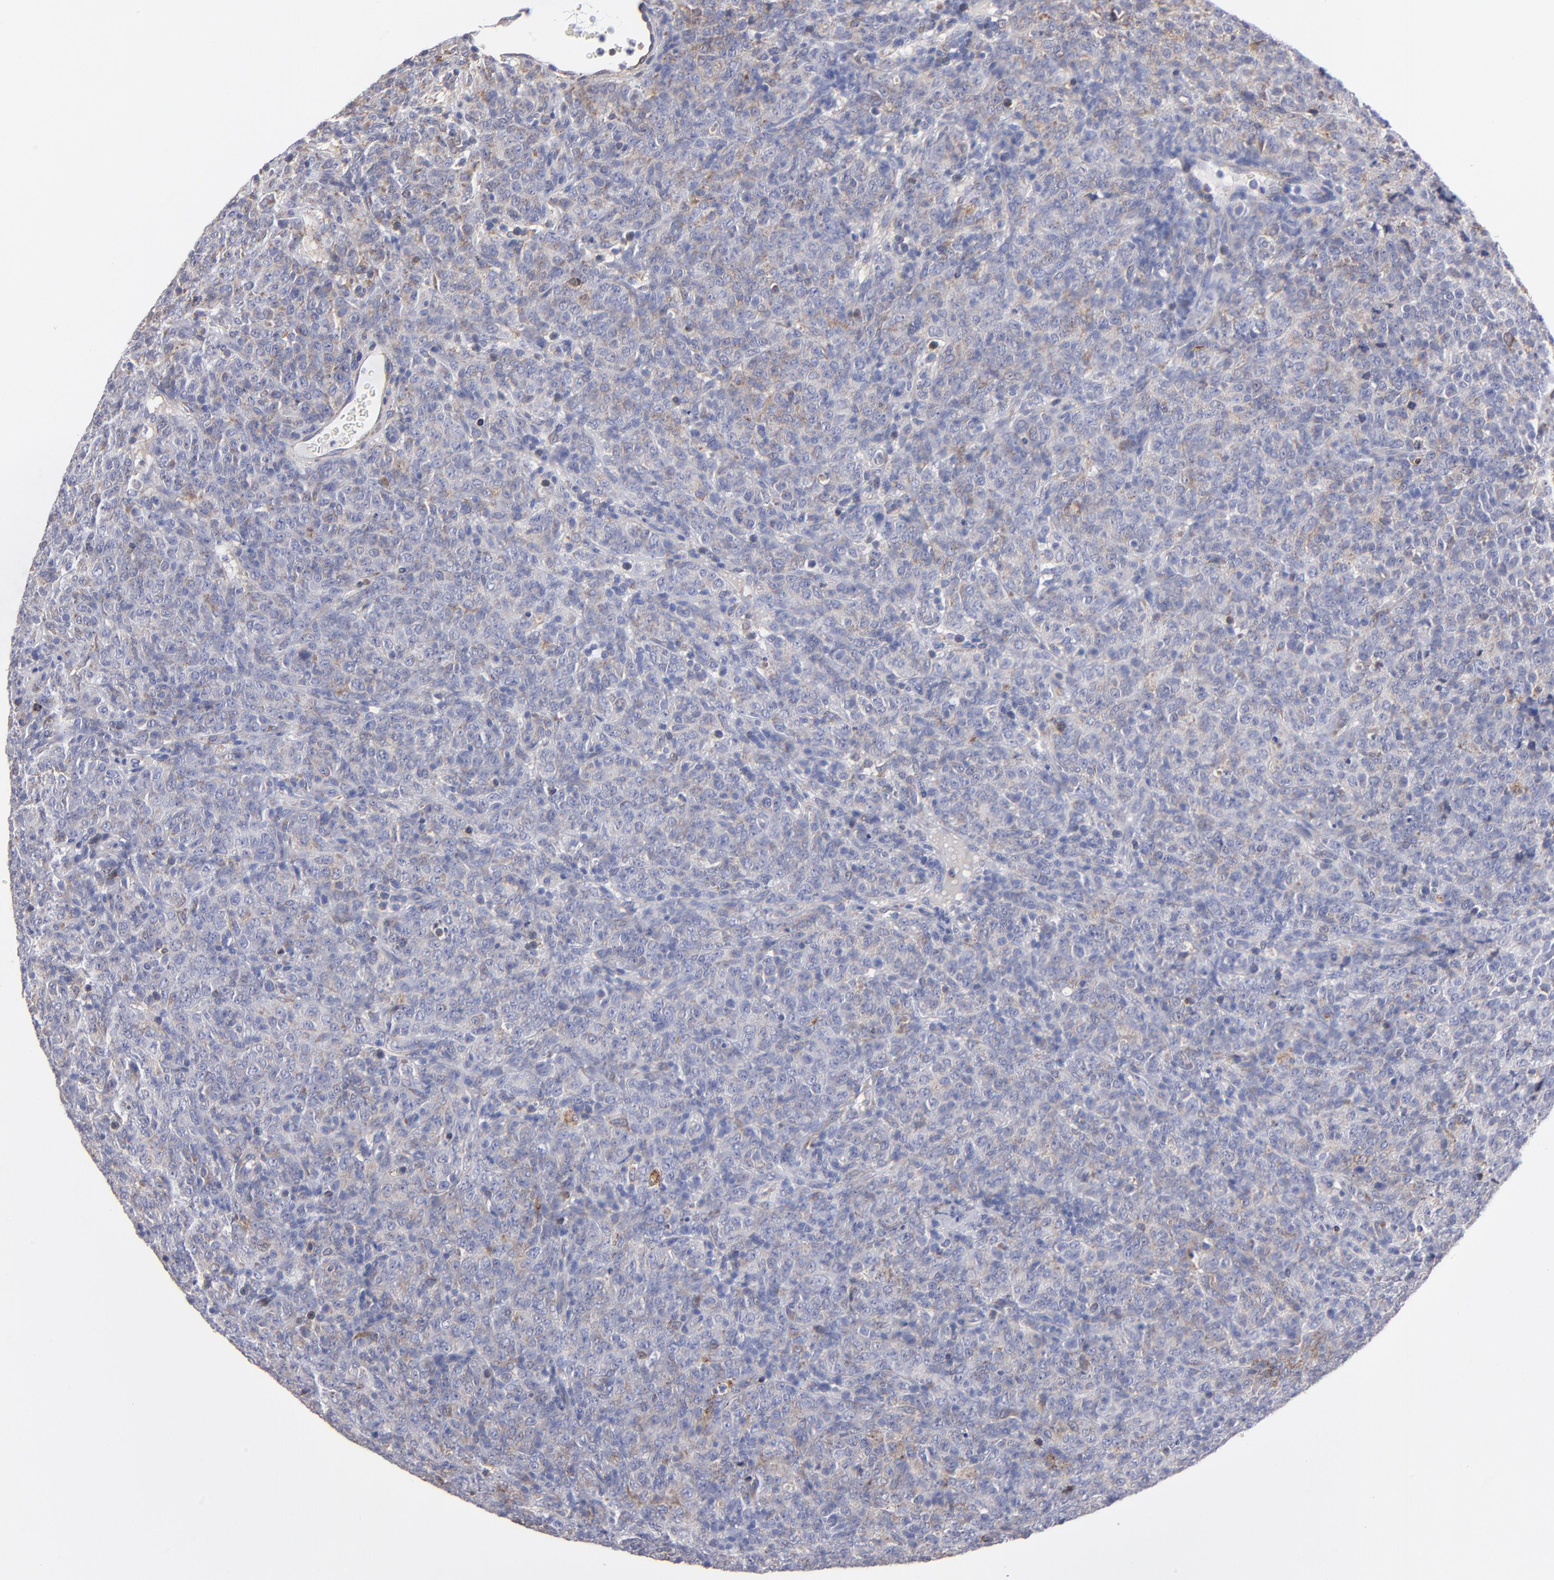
{"staining": {"intensity": "weak", "quantity": "25%-75%", "location": "cytoplasmic/membranous"}, "tissue": "lymphoma", "cell_type": "Tumor cells", "image_type": "cancer", "snomed": [{"axis": "morphology", "description": "Malignant lymphoma, non-Hodgkin's type, High grade"}, {"axis": "topography", "description": "Tonsil"}], "caption": "IHC image of lymphoma stained for a protein (brown), which shows low levels of weak cytoplasmic/membranous positivity in about 25%-75% of tumor cells.", "gene": "MFGE8", "patient": {"sex": "female", "age": 36}}